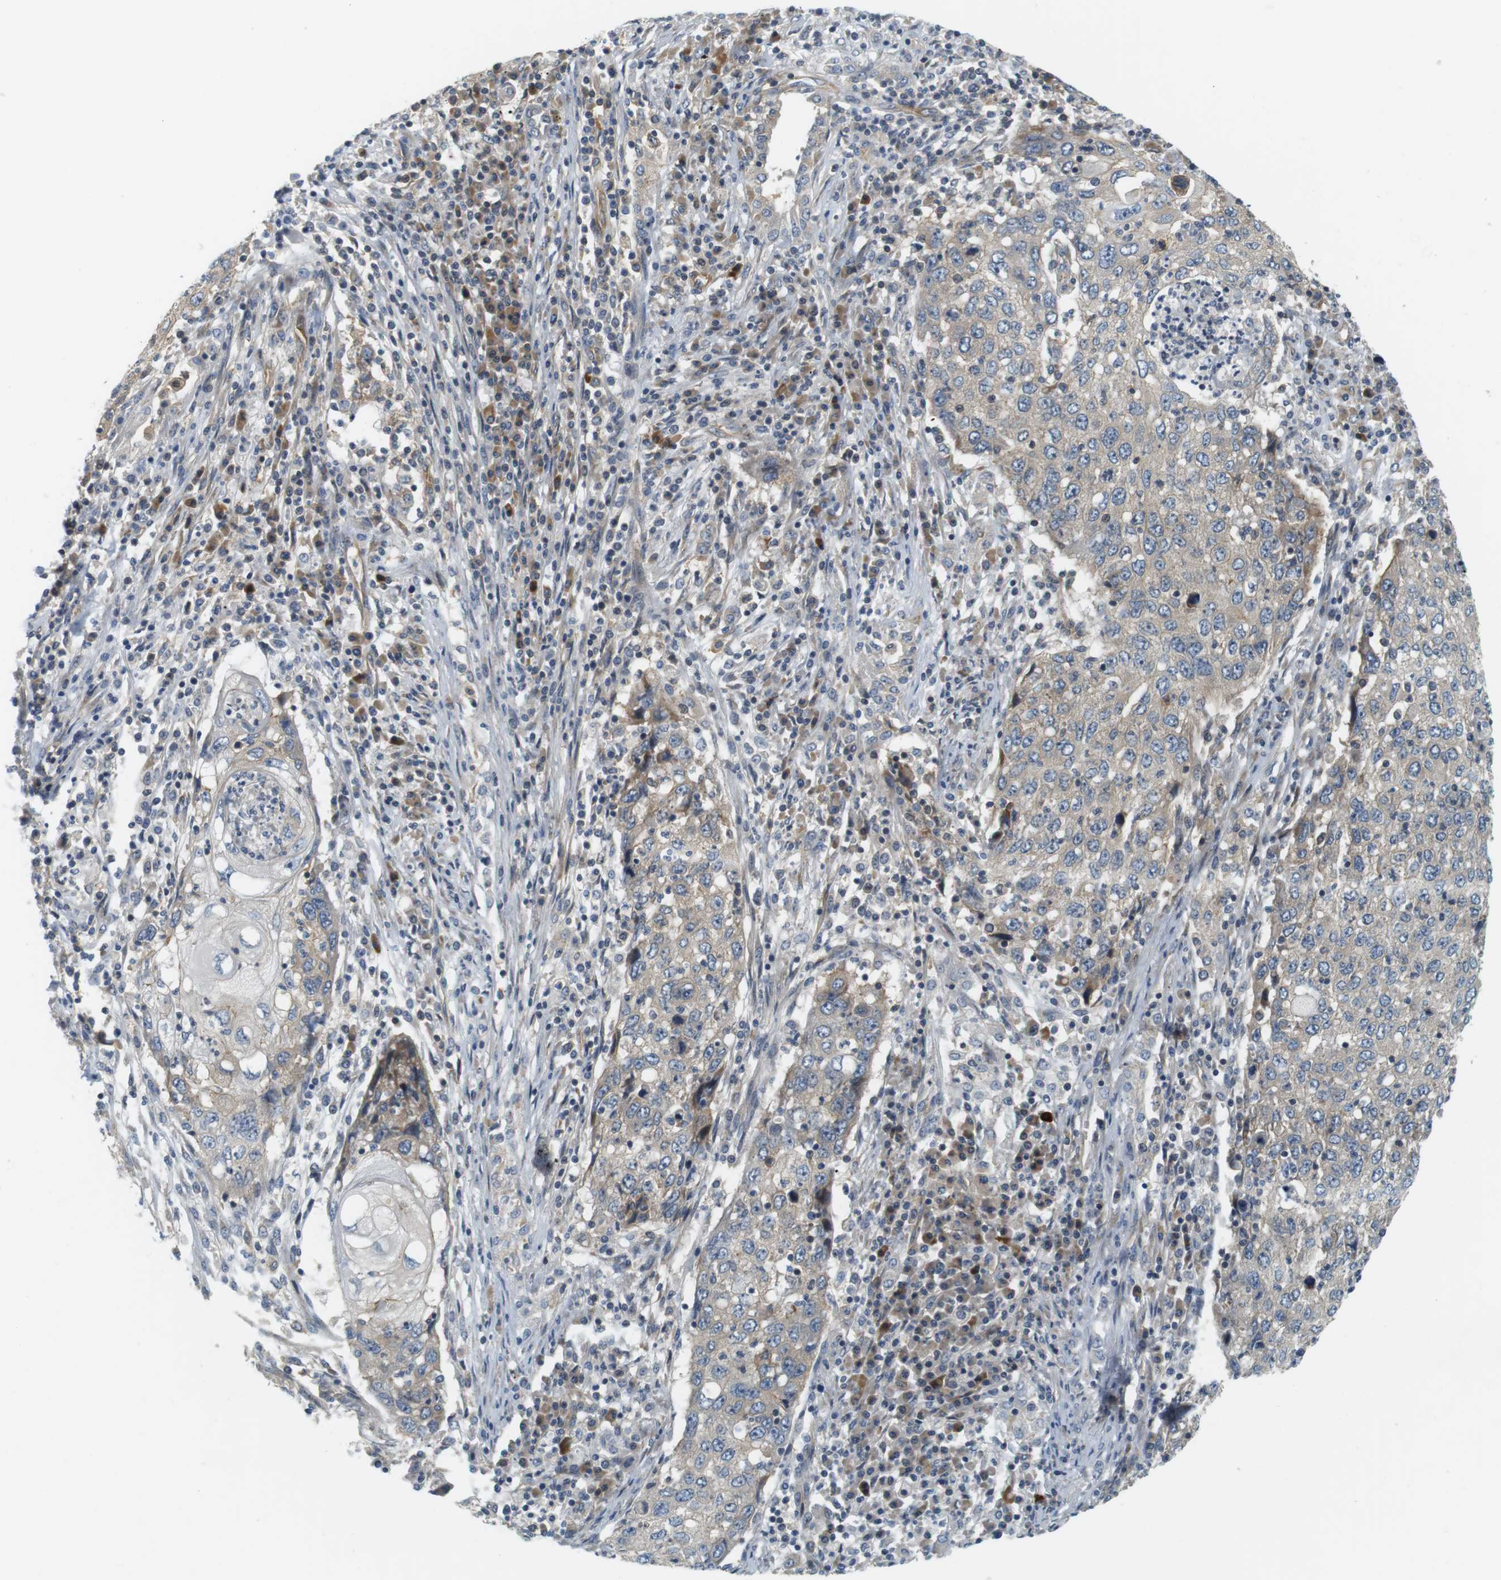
{"staining": {"intensity": "negative", "quantity": "none", "location": "none"}, "tissue": "lung cancer", "cell_type": "Tumor cells", "image_type": "cancer", "snomed": [{"axis": "morphology", "description": "Squamous cell carcinoma, NOS"}, {"axis": "topography", "description": "Lung"}], "caption": "Immunohistochemical staining of lung squamous cell carcinoma reveals no significant staining in tumor cells. Nuclei are stained in blue.", "gene": "SH3GLB1", "patient": {"sex": "female", "age": 63}}